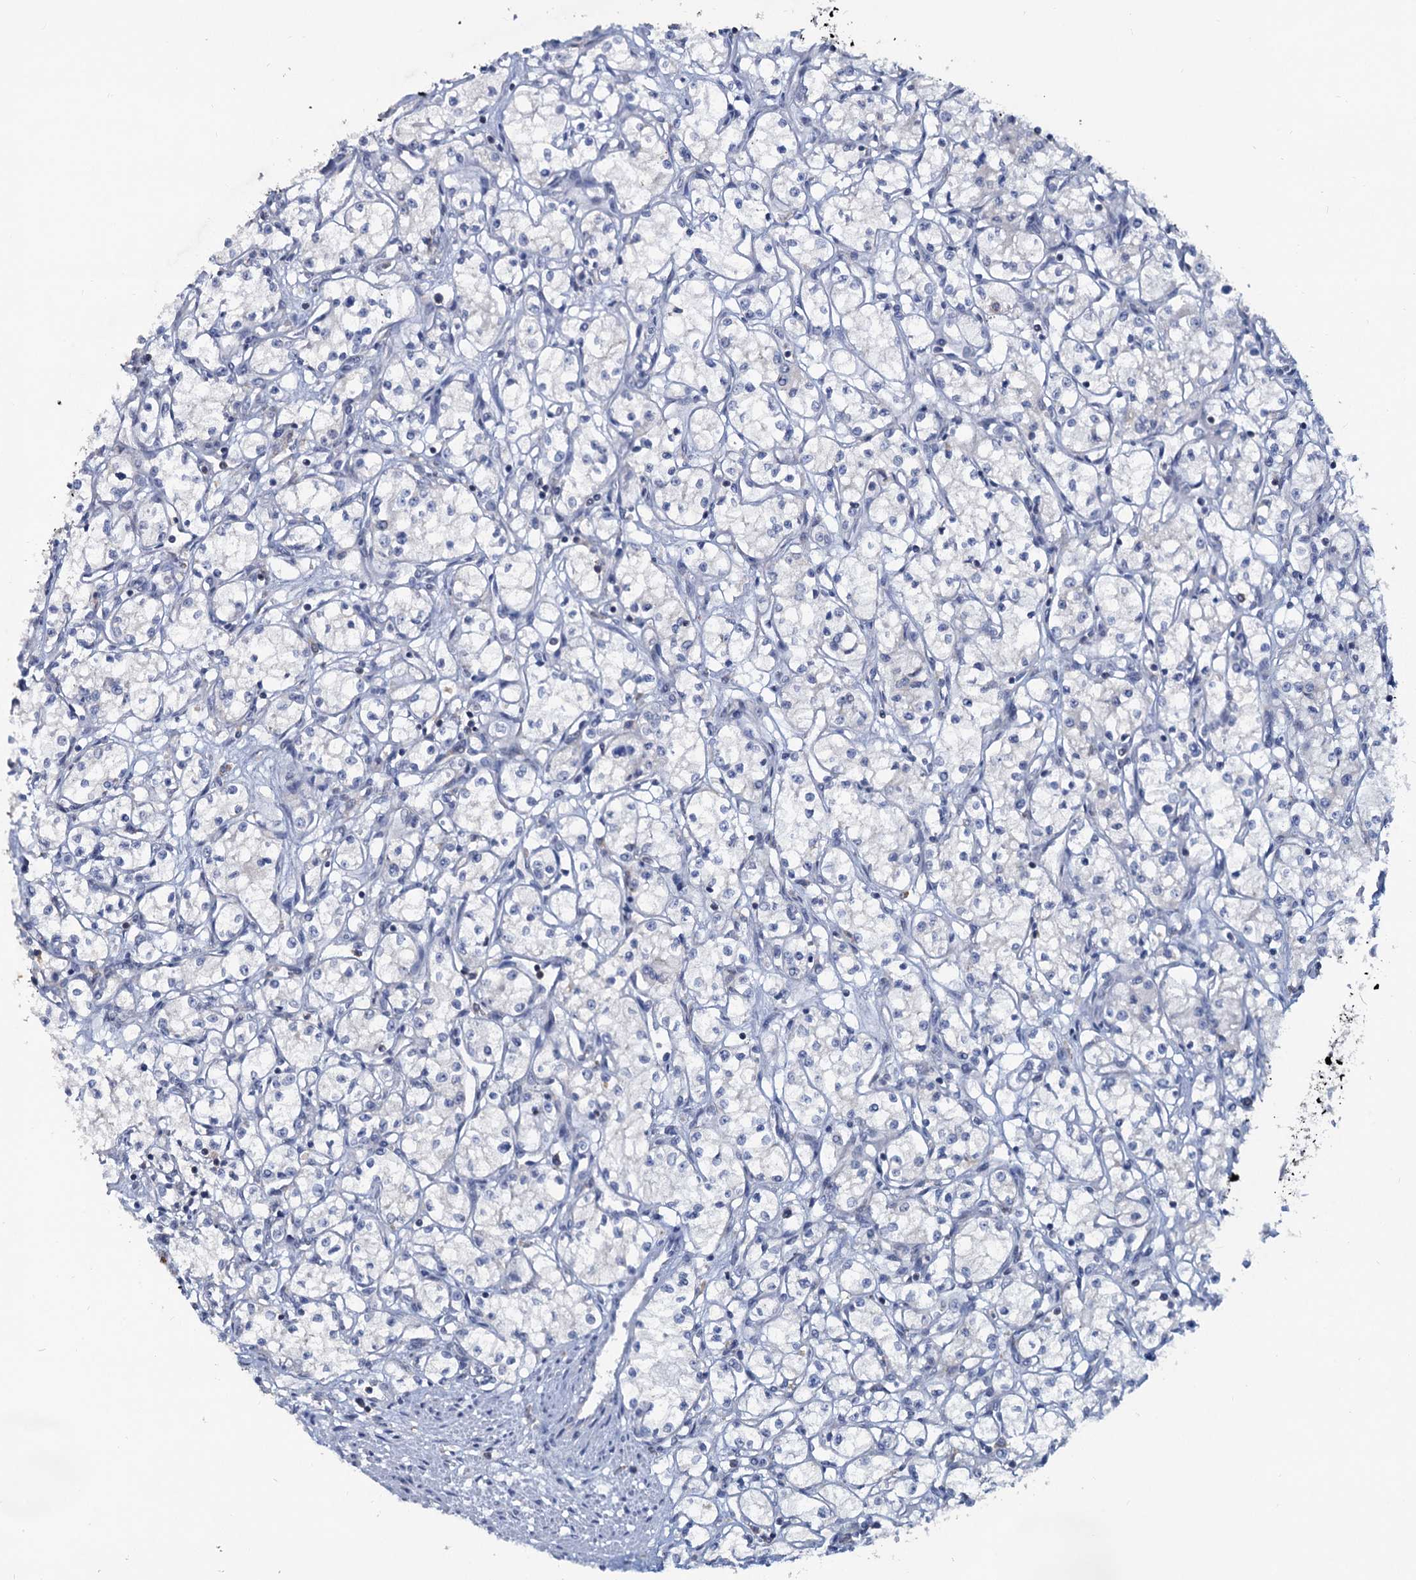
{"staining": {"intensity": "negative", "quantity": "none", "location": "none"}, "tissue": "renal cancer", "cell_type": "Tumor cells", "image_type": "cancer", "snomed": [{"axis": "morphology", "description": "Adenocarcinoma, NOS"}, {"axis": "topography", "description": "Kidney"}], "caption": "Adenocarcinoma (renal) stained for a protein using IHC demonstrates no staining tumor cells.", "gene": "LRCH4", "patient": {"sex": "male", "age": 59}}